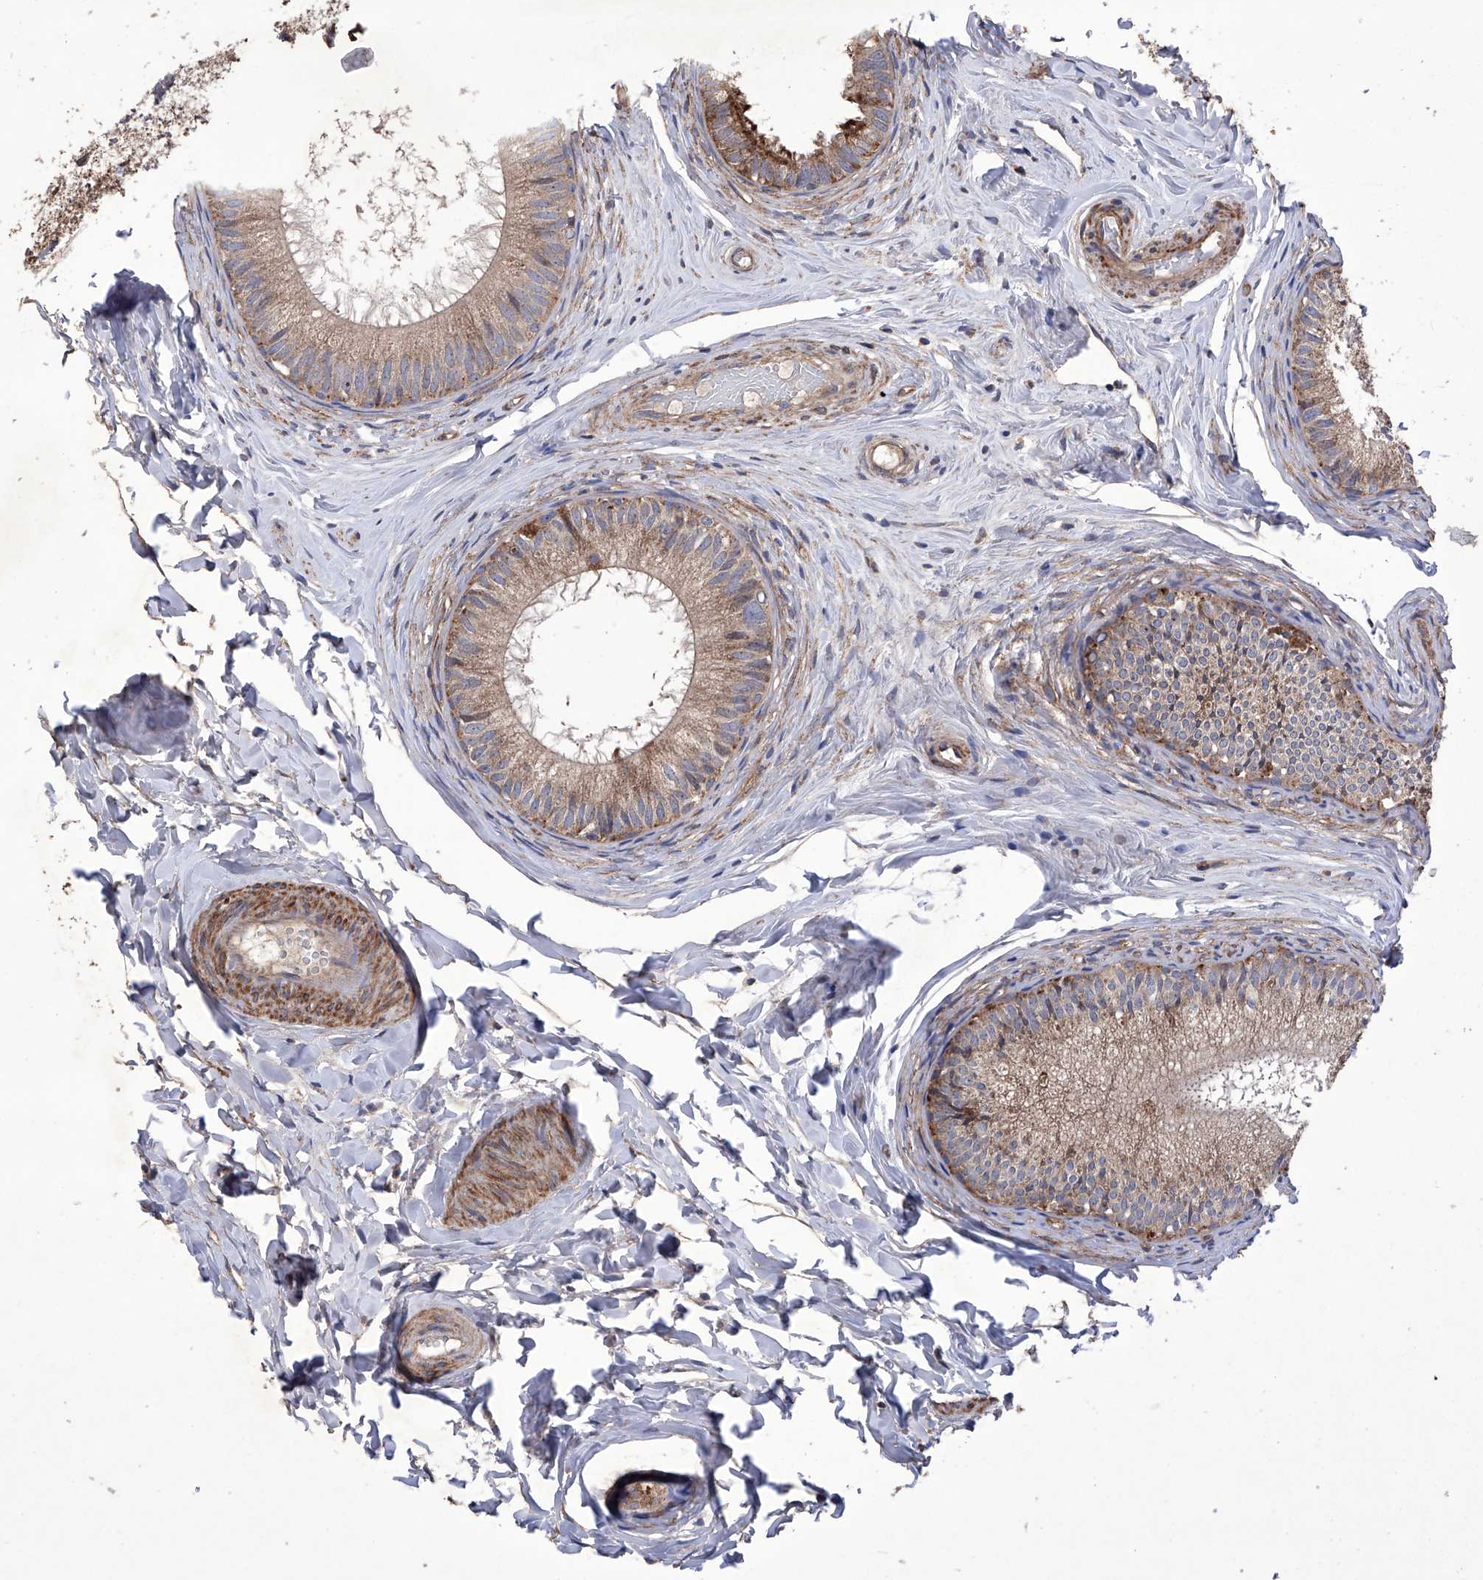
{"staining": {"intensity": "moderate", "quantity": ">75%", "location": "cytoplasmic/membranous"}, "tissue": "epididymis", "cell_type": "Glandular cells", "image_type": "normal", "snomed": [{"axis": "morphology", "description": "Normal tissue, NOS"}, {"axis": "topography", "description": "Epididymis"}], "caption": "Protein staining reveals moderate cytoplasmic/membranous staining in approximately >75% of glandular cells in benign epididymis.", "gene": "EFCAB2", "patient": {"sex": "male", "age": 34}}